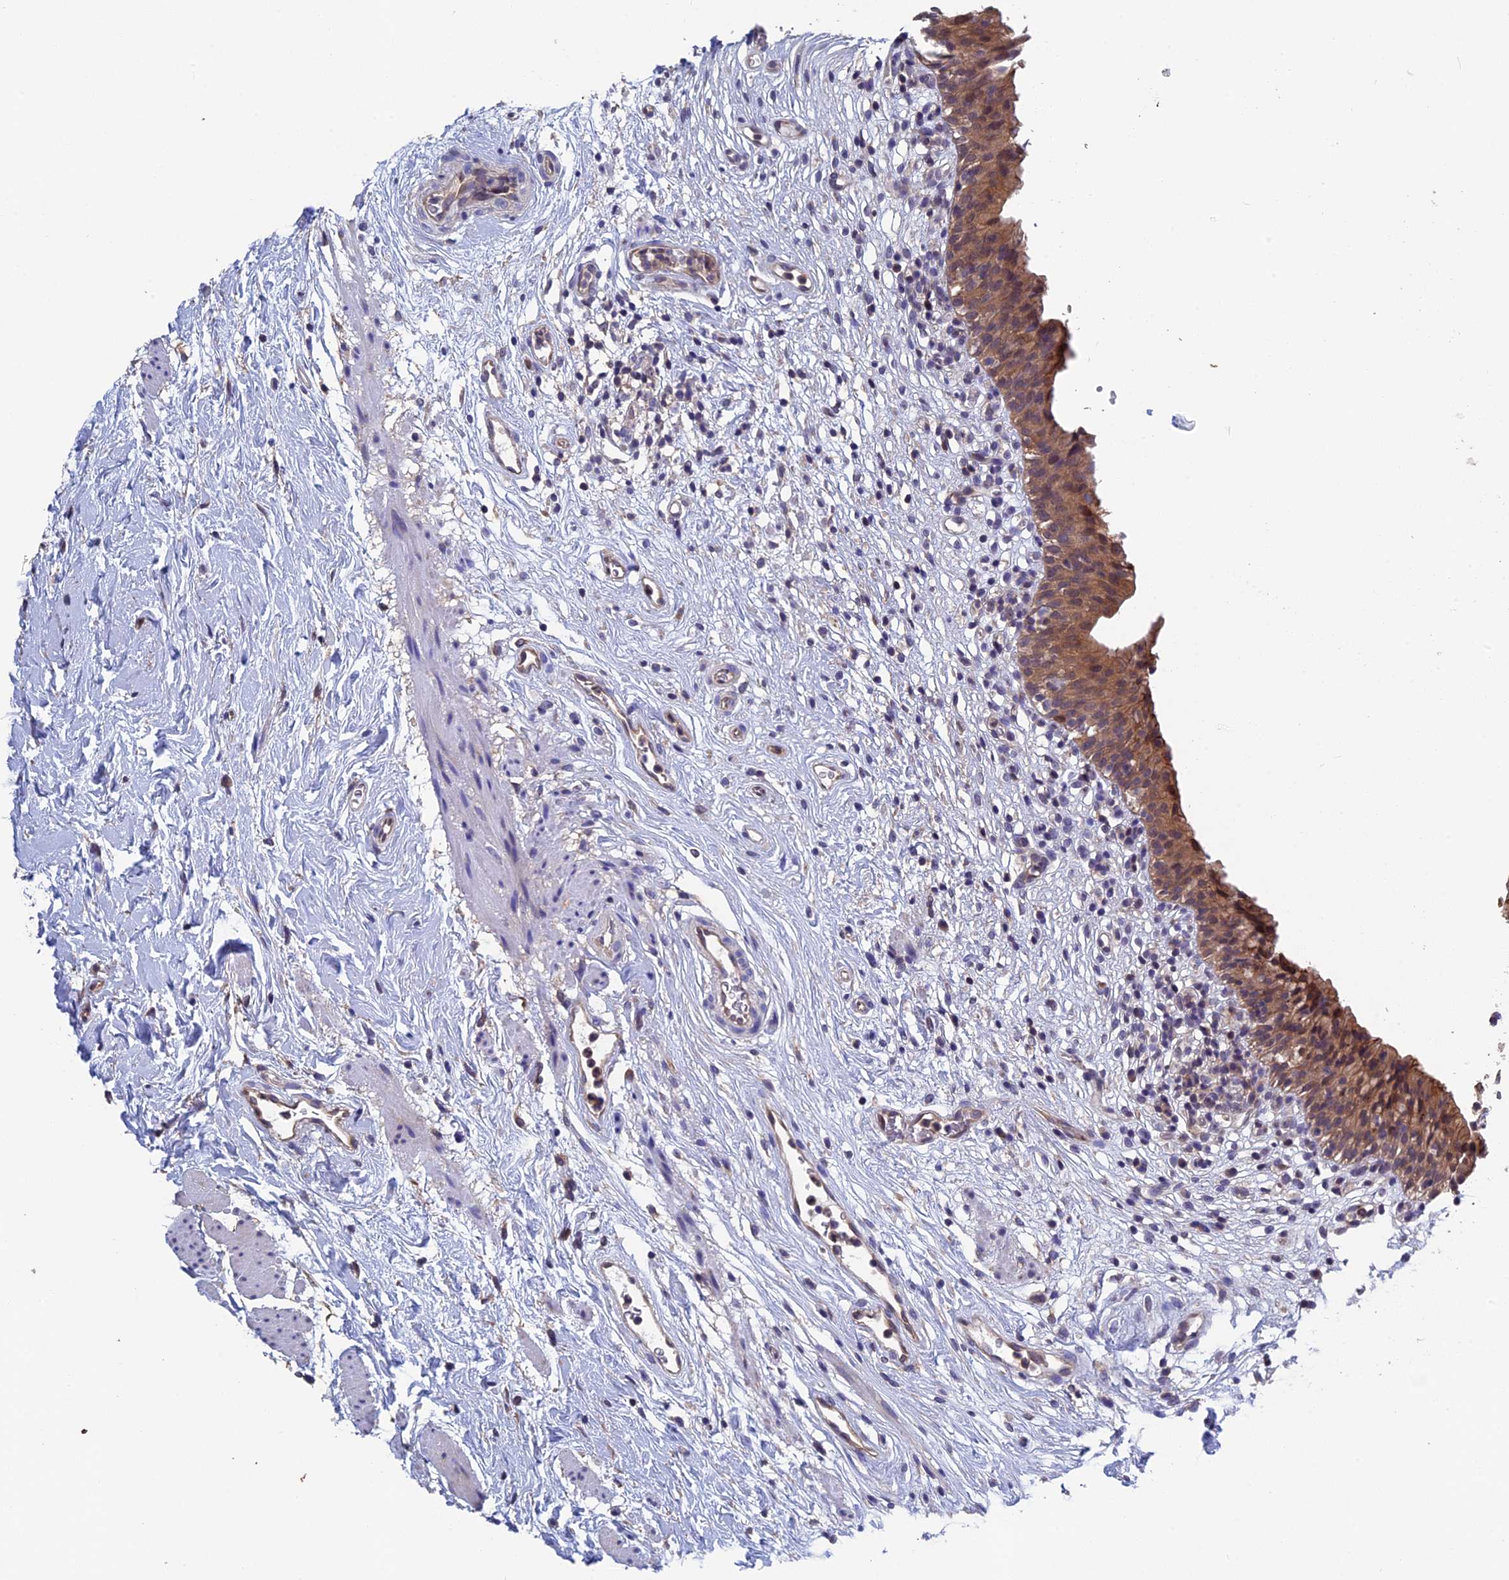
{"staining": {"intensity": "moderate", "quantity": ">75%", "location": "cytoplasmic/membranous"}, "tissue": "urinary bladder", "cell_type": "Urothelial cells", "image_type": "normal", "snomed": [{"axis": "morphology", "description": "Normal tissue, NOS"}, {"axis": "morphology", "description": "Inflammation, NOS"}, {"axis": "topography", "description": "Urinary bladder"}], "caption": "Protein analysis of benign urinary bladder reveals moderate cytoplasmic/membranous staining in approximately >75% of urothelial cells.", "gene": "LCMT1", "patient": {"sex": "male", "age": 63}}